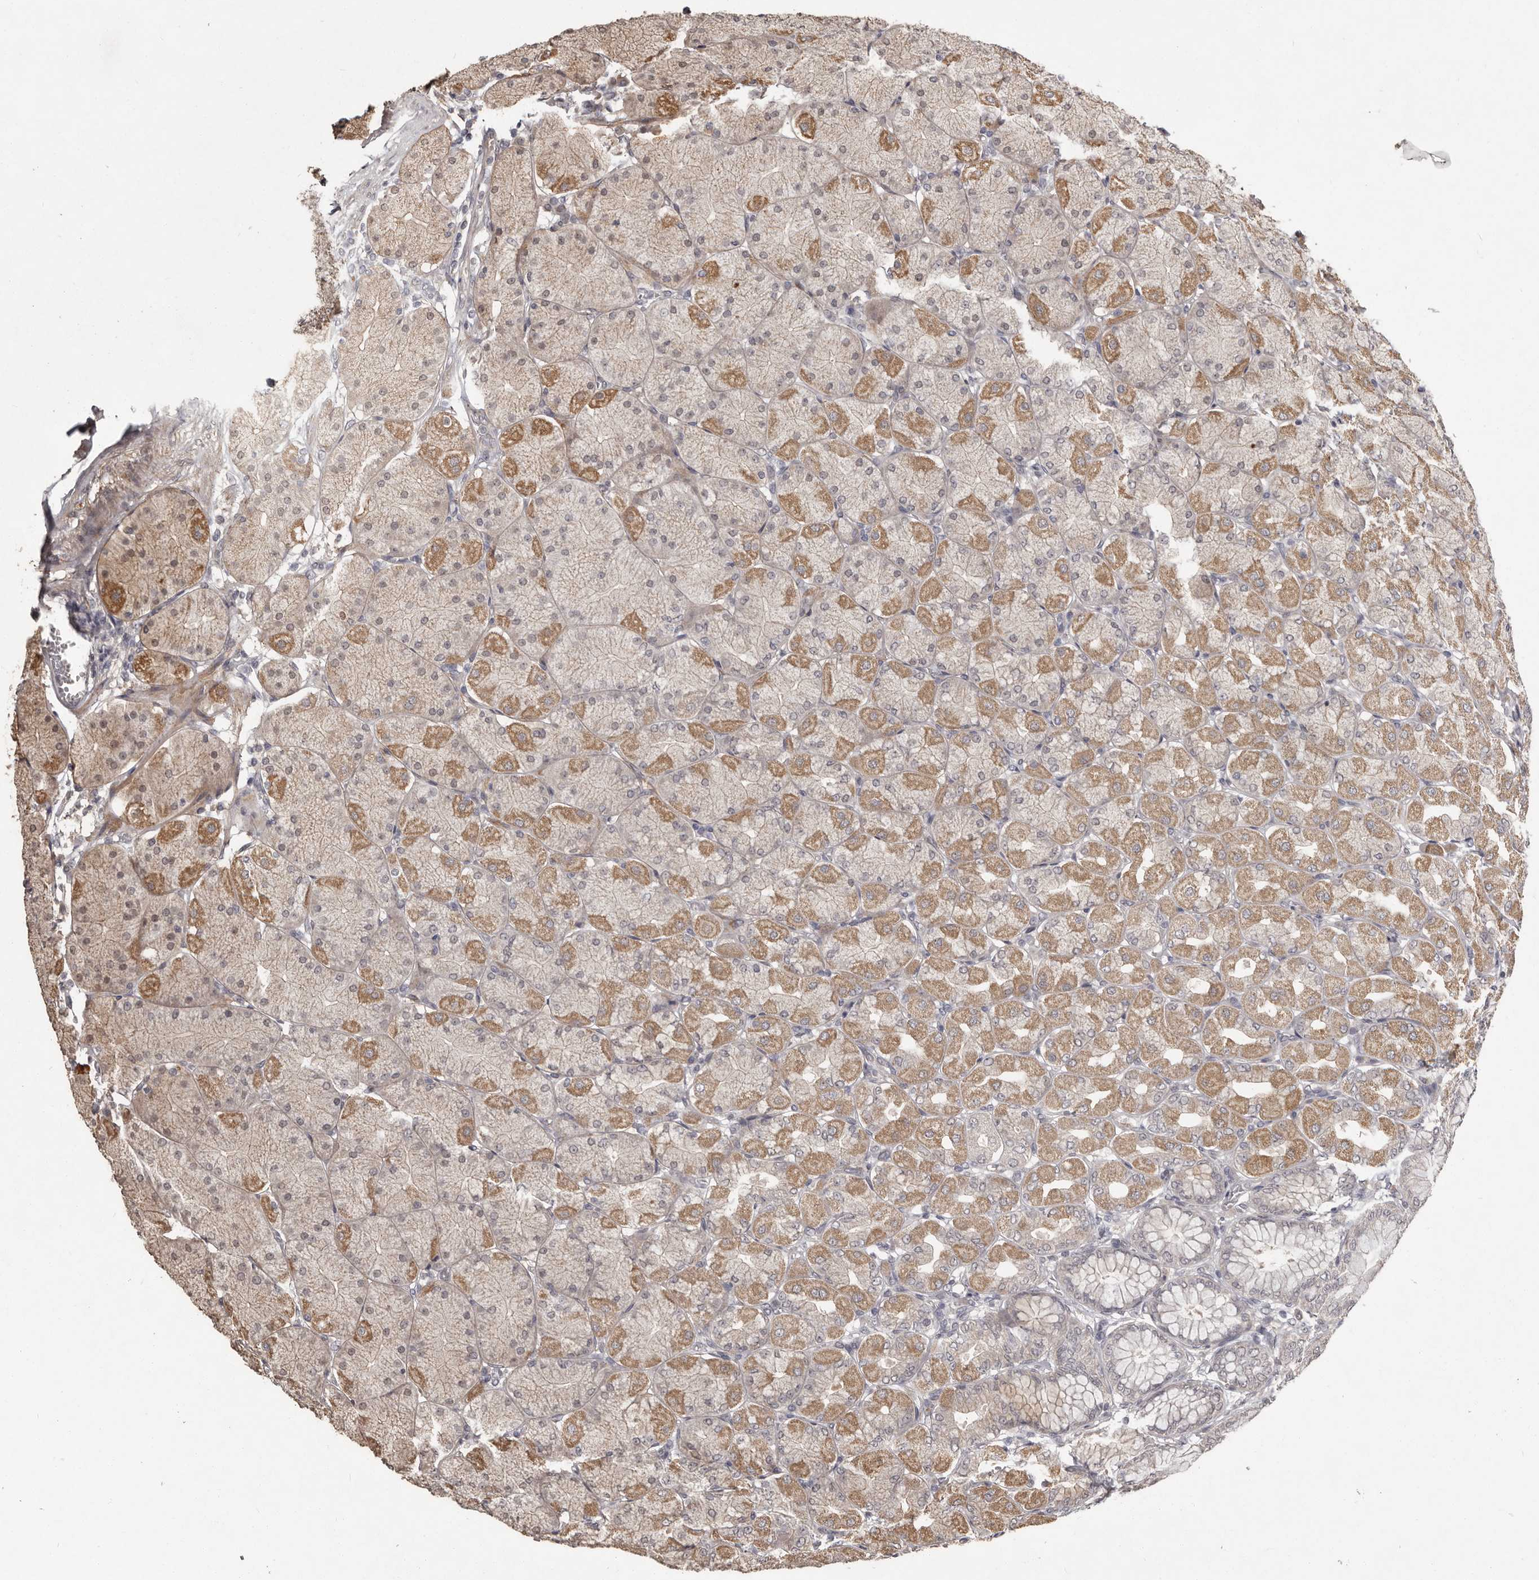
{"staining": {"intensity": "moderate", "quantity": ">75%", "location": "cytoplasmic/membranous"}, "tissue": "stomach", "cell_type": "Glandular cells", "image_type": "normal", "snomed": [{"axis": "morphology", "description": "Normal tissue, NOS"}, {"axis": "topography", "description": "Stomach, upper"}], "caption": "An image of stomach stained for a protein shows moderate cytoplasmic/membranous brown staining in glandular cells. (DAB = brown stain, brightfield microscopy at high magnification).", "gene": "ZFP14", "patient": {"sex": "female", "age": 56}}